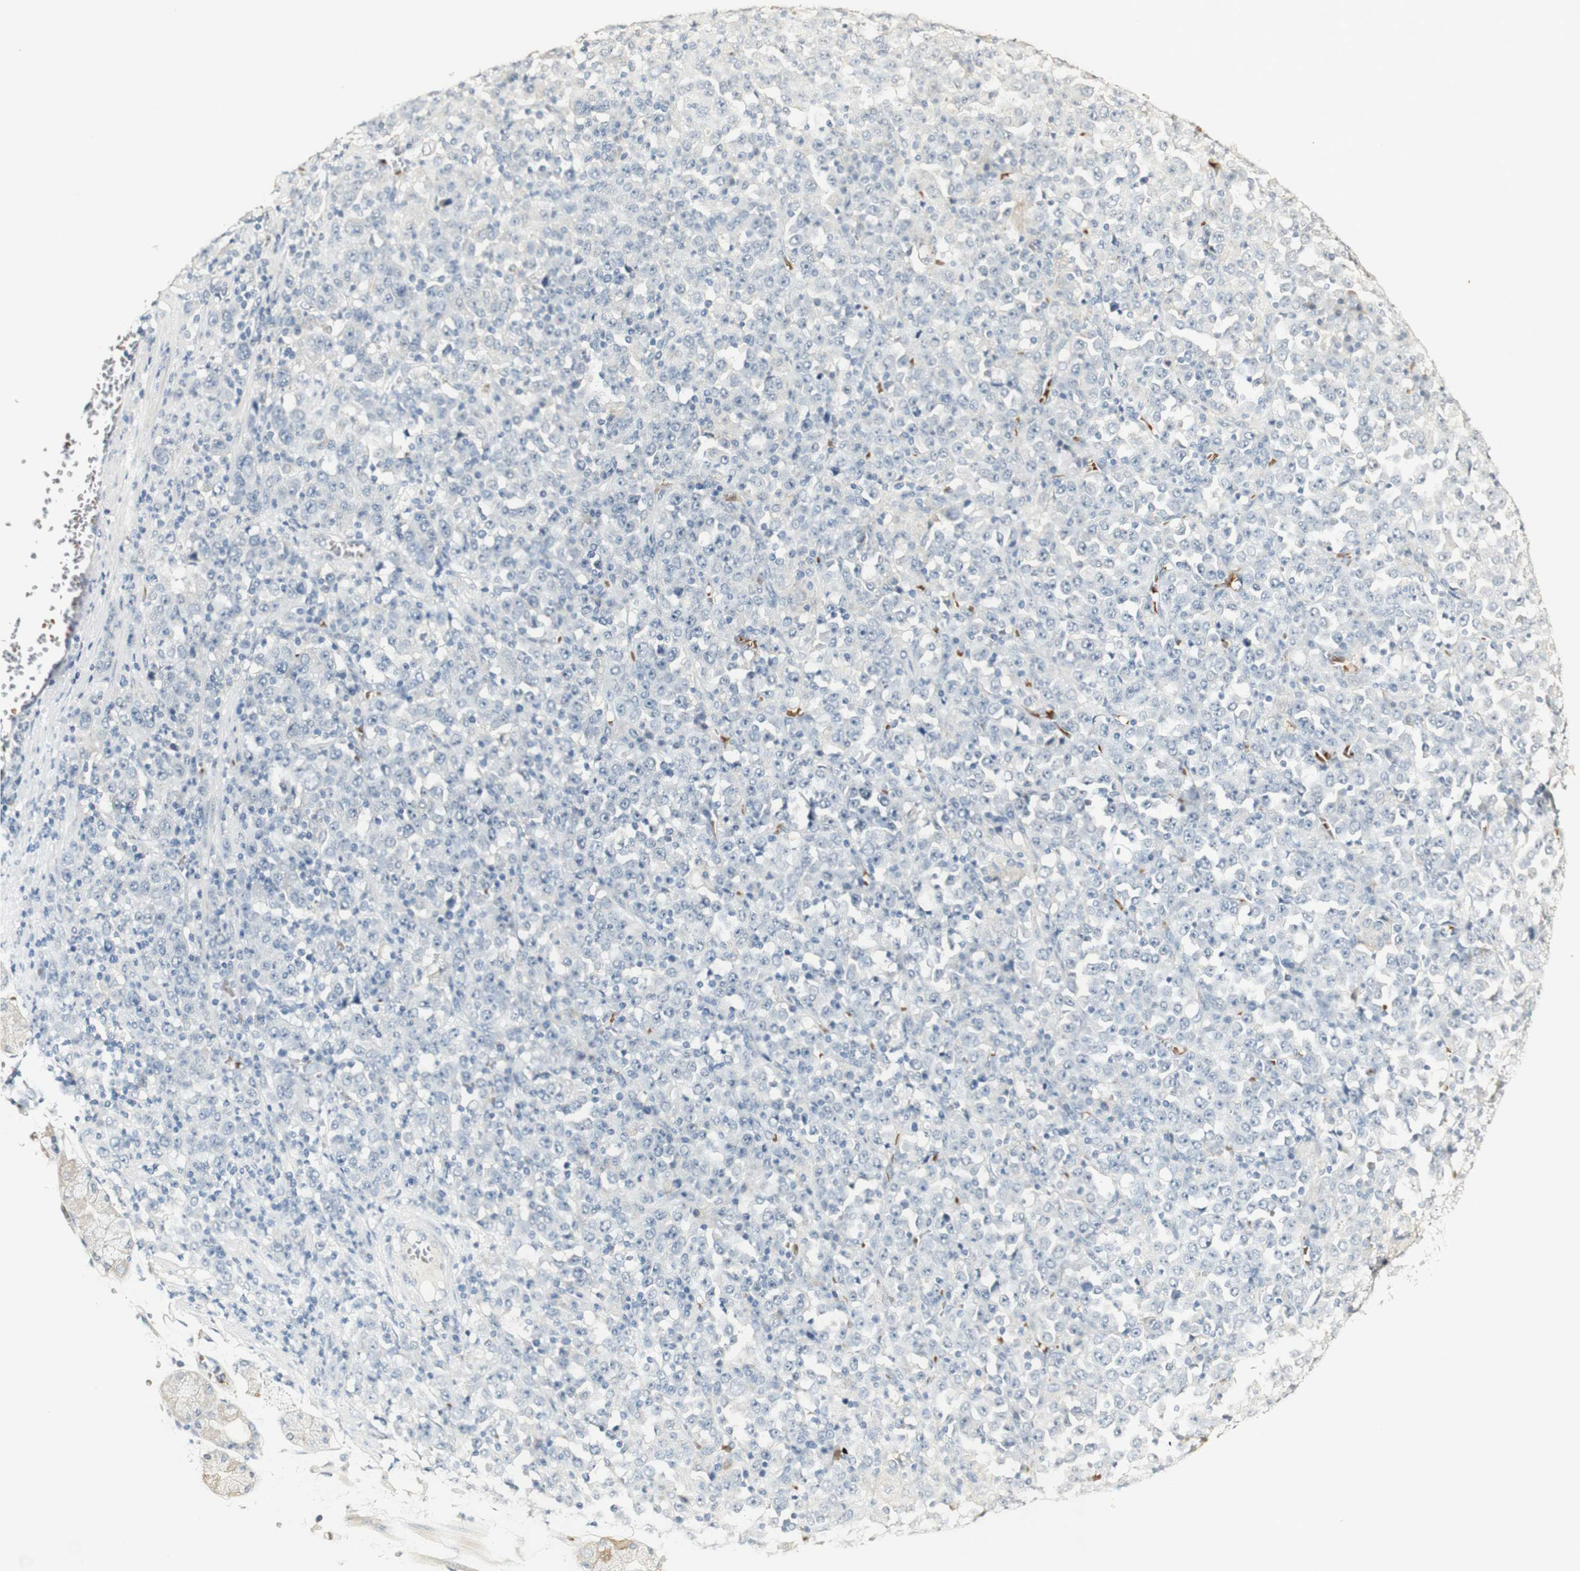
{"staining": {"intensity": "negative", "quantity": "none", "location": "none"}, "tissue": "stomach cancer", "cell_type": "Tumor cells", "image_type": "cancer", "snomed": [{"axis": "morphology", "description": "Normal tissue, NOS"}, {"axis": "morphology", "description": "Adenocarcinoma, NOS"}, {"axis": "topography", "description": "Stomach, upper"}, {"axis": "topography", "description": "Stomach"}], "caption": "Adenocarcinoma (stomach) was stained to show a protein in brown. There is no significant staining in tumor cells.", "gene": "SYT7", "patient": {"sex": "male", "age": 59}}